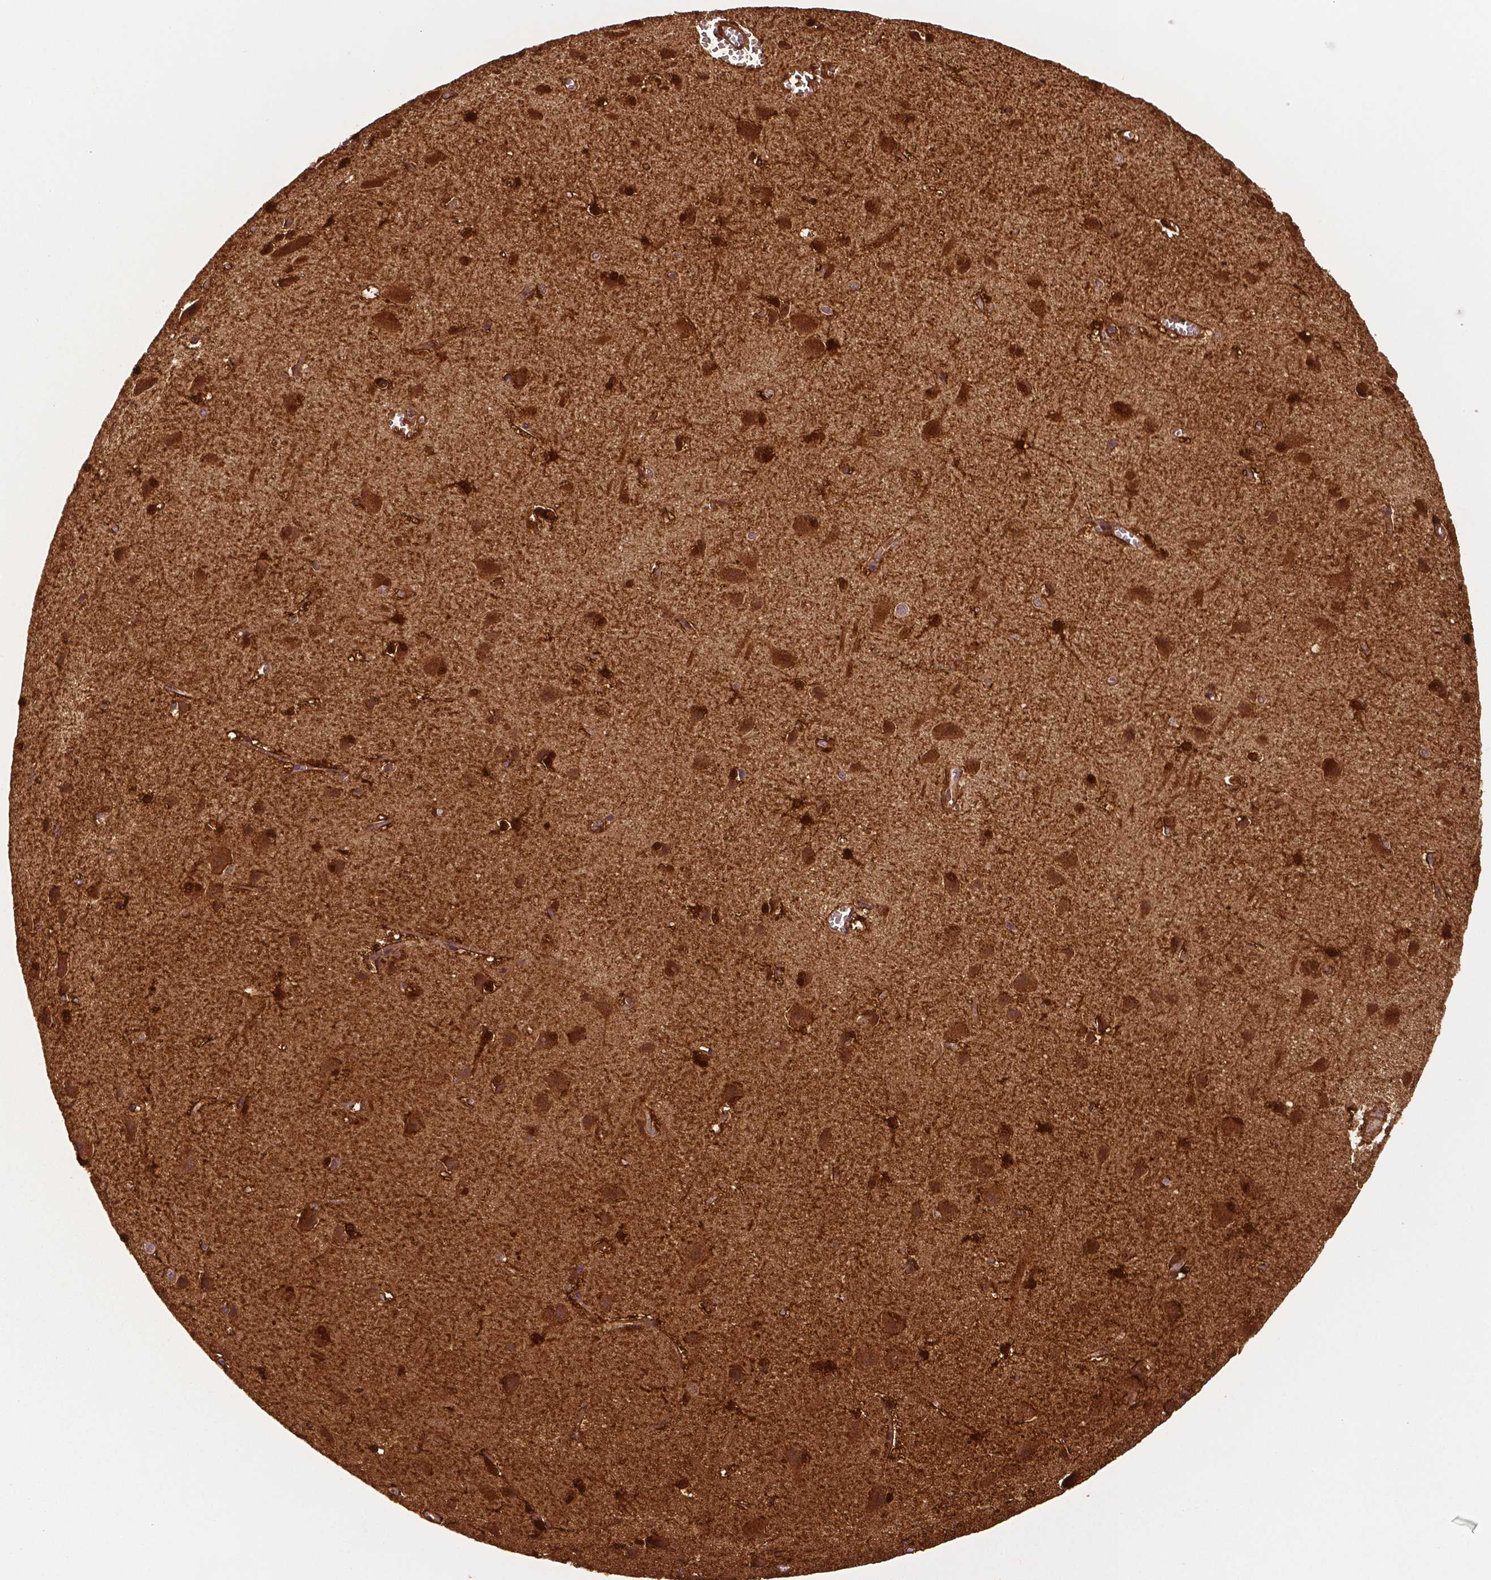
{"staining": {"intensity": "strong", "quantity": ">75%", "location": "cytoplasmic/membranous"}, "tissue": "cerebral cortex", "cell_type": "Endothelial cells", "image_type": "normal", "snomed": [{"axis": "morphology", "description": "Normal tissue, NOS"}, {"axis": "topography", "description": "Cerebral cortex"}], "caption": "Immunohistochemical staining of benign human cerebral cortex displays high levels of strong cytoplasmic/membranous staining in about >75% of endothelial cells.", "gene": "PHGDH", "patient": {"sex": "male", "age": 37}}